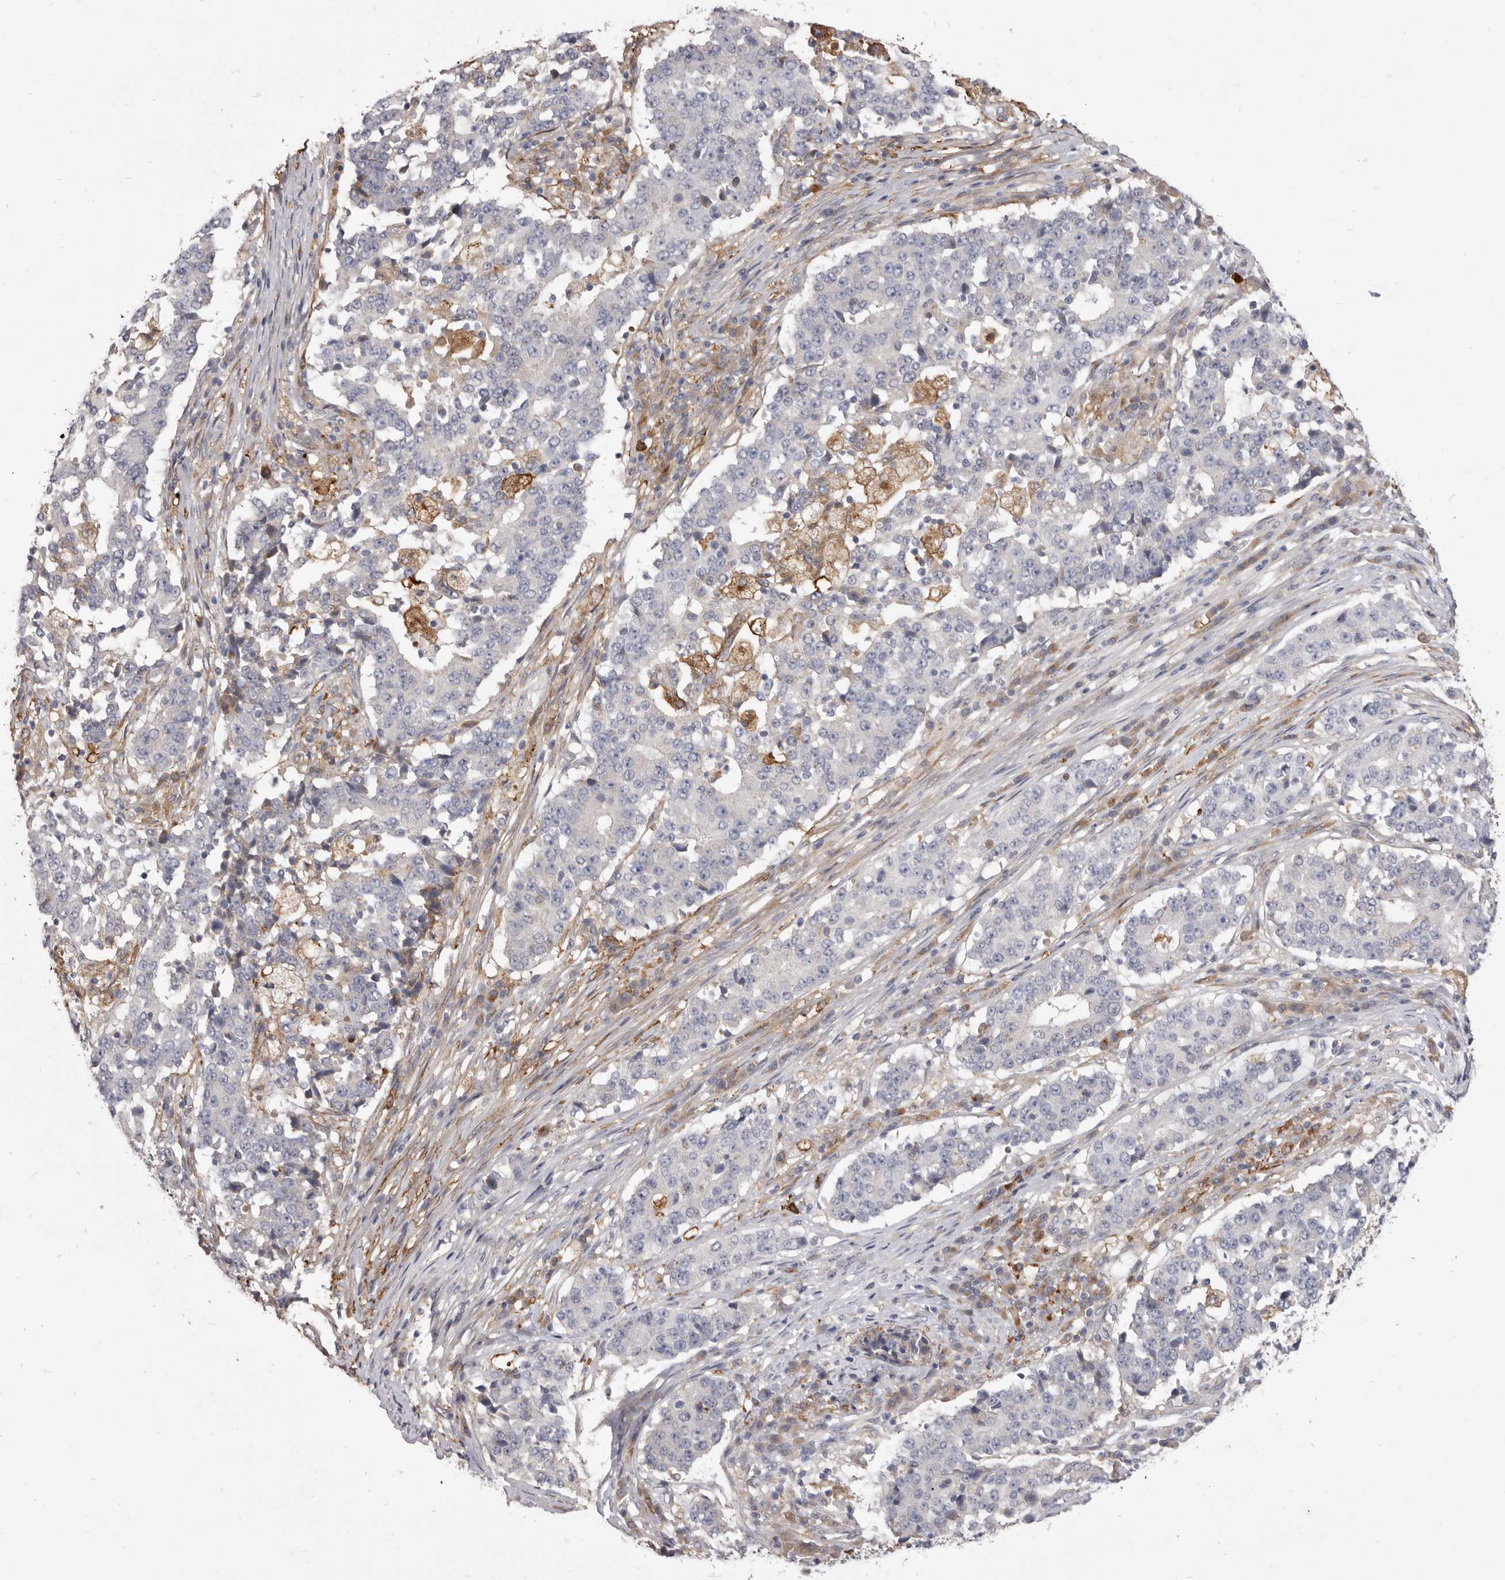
{"staining": {"intensity": "negative", "quantity": "none", "location": "none"}, "tissue": "stomach cancer", "cell_type": "Tumor cells", "image_type": "cancer", "snomed": [{"axis": "morphology", "description": "Adenocarcinoma, NOS"}, {"axis": "topography", "description": "Stomach"}], "caption": "Tumor cells are negative for brown protein staining in stomach cancer (adenocarcinoma).", "gene": "VPS45", "patient": {"sex": "male", "age": 59}}